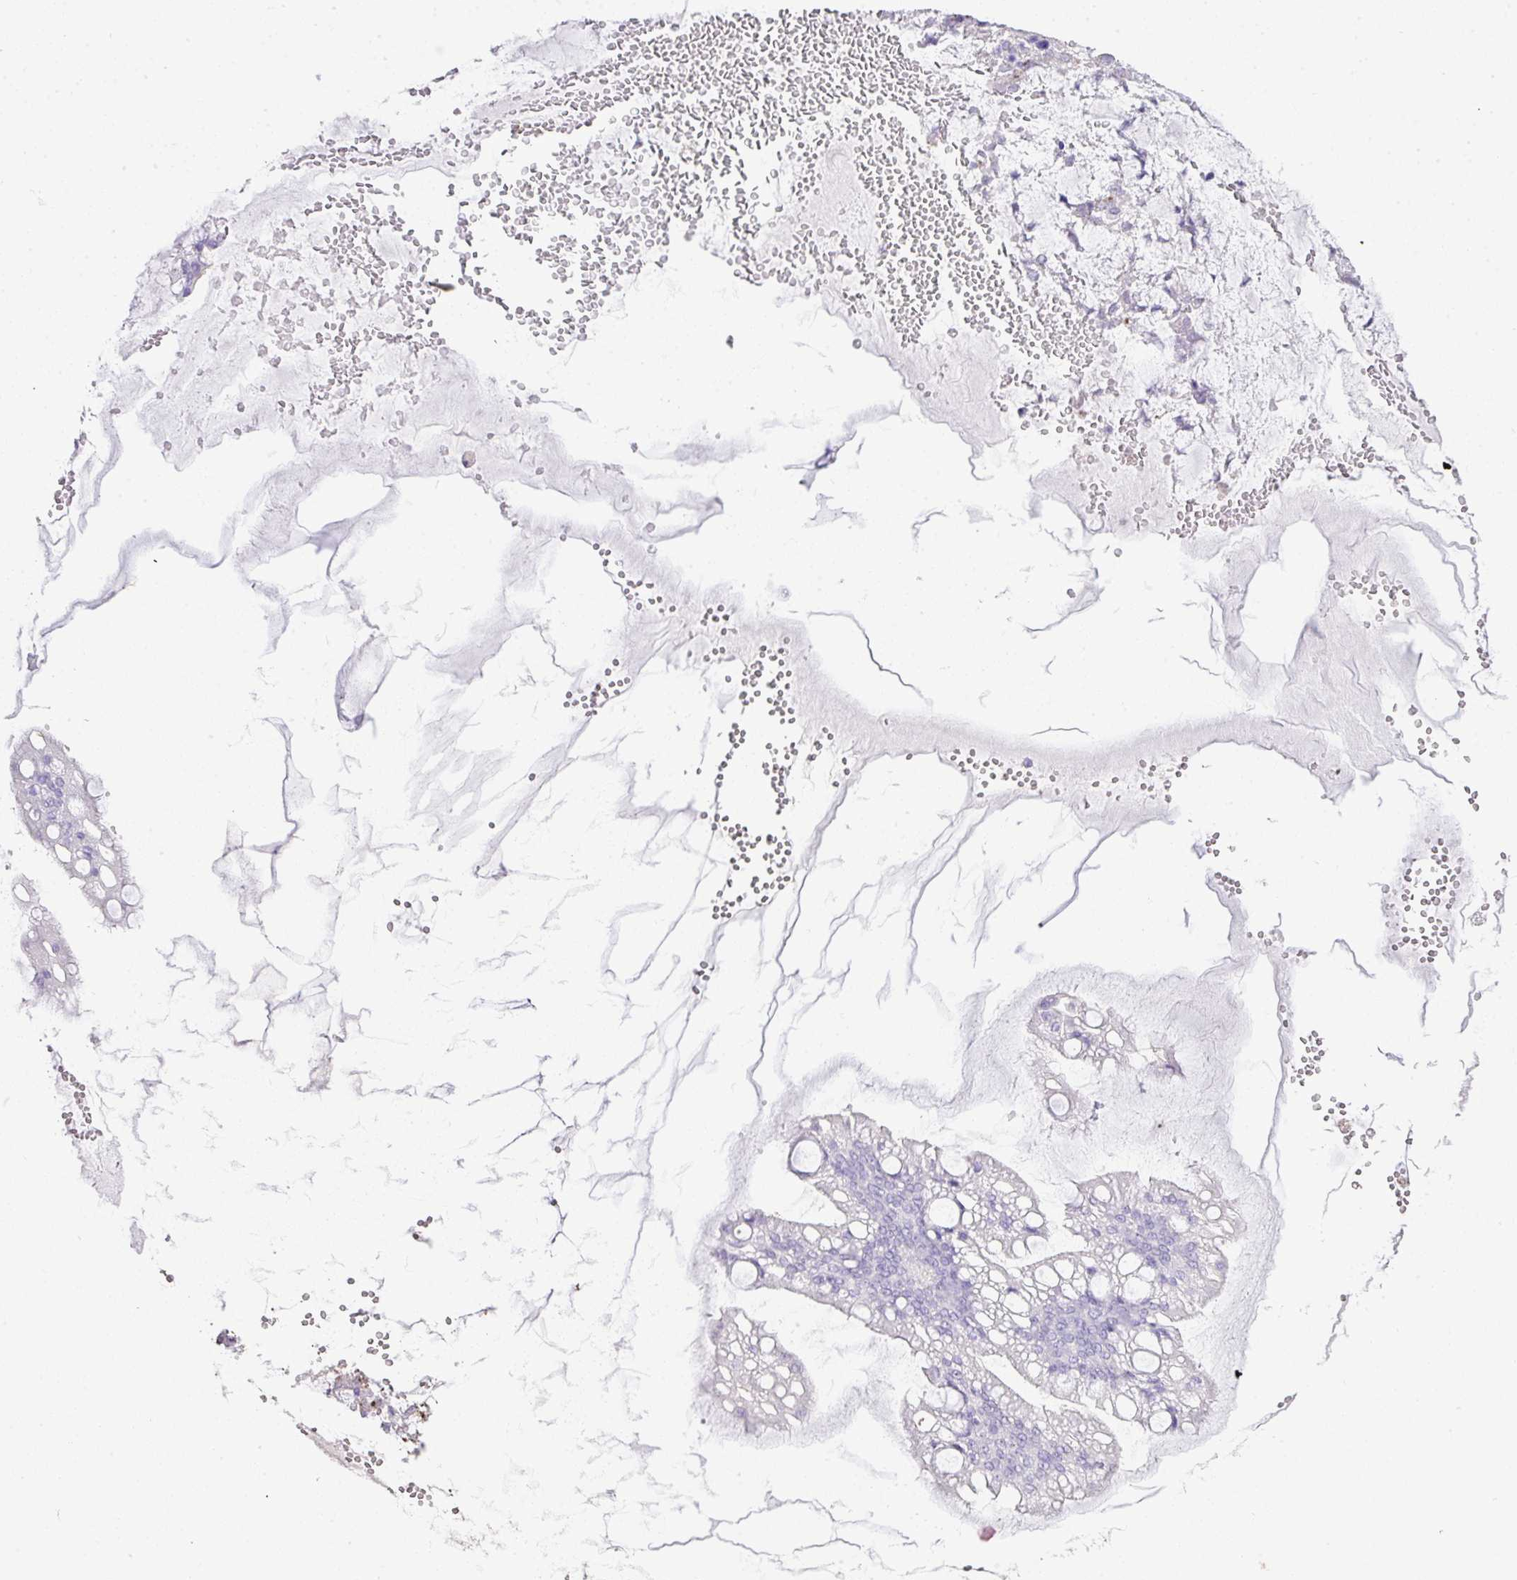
{"staining": {"intensity": "negative", "quantity": "none", "location": "none"}, "tissue": "ovarian cancer", "cell_type": "Tumor cells", "image_type": "cancer", "snomed": [{"axis": "morphology", "description": "Cystadenocarcinoma, mucinous, NOS"}, {"axis": "topography", "description": "Ovary"}], "caption": "DAB immunohistochemical staining of mucinous cystadenocarcinoma (ovarian) displays no significant expression in tumor cells. The staining is performed using DAB brown chromogen with nuclei counter-stained in using hematoxylin.", "gene": "KCNJ11", "patient": {"sex": "female", "age": 73}}